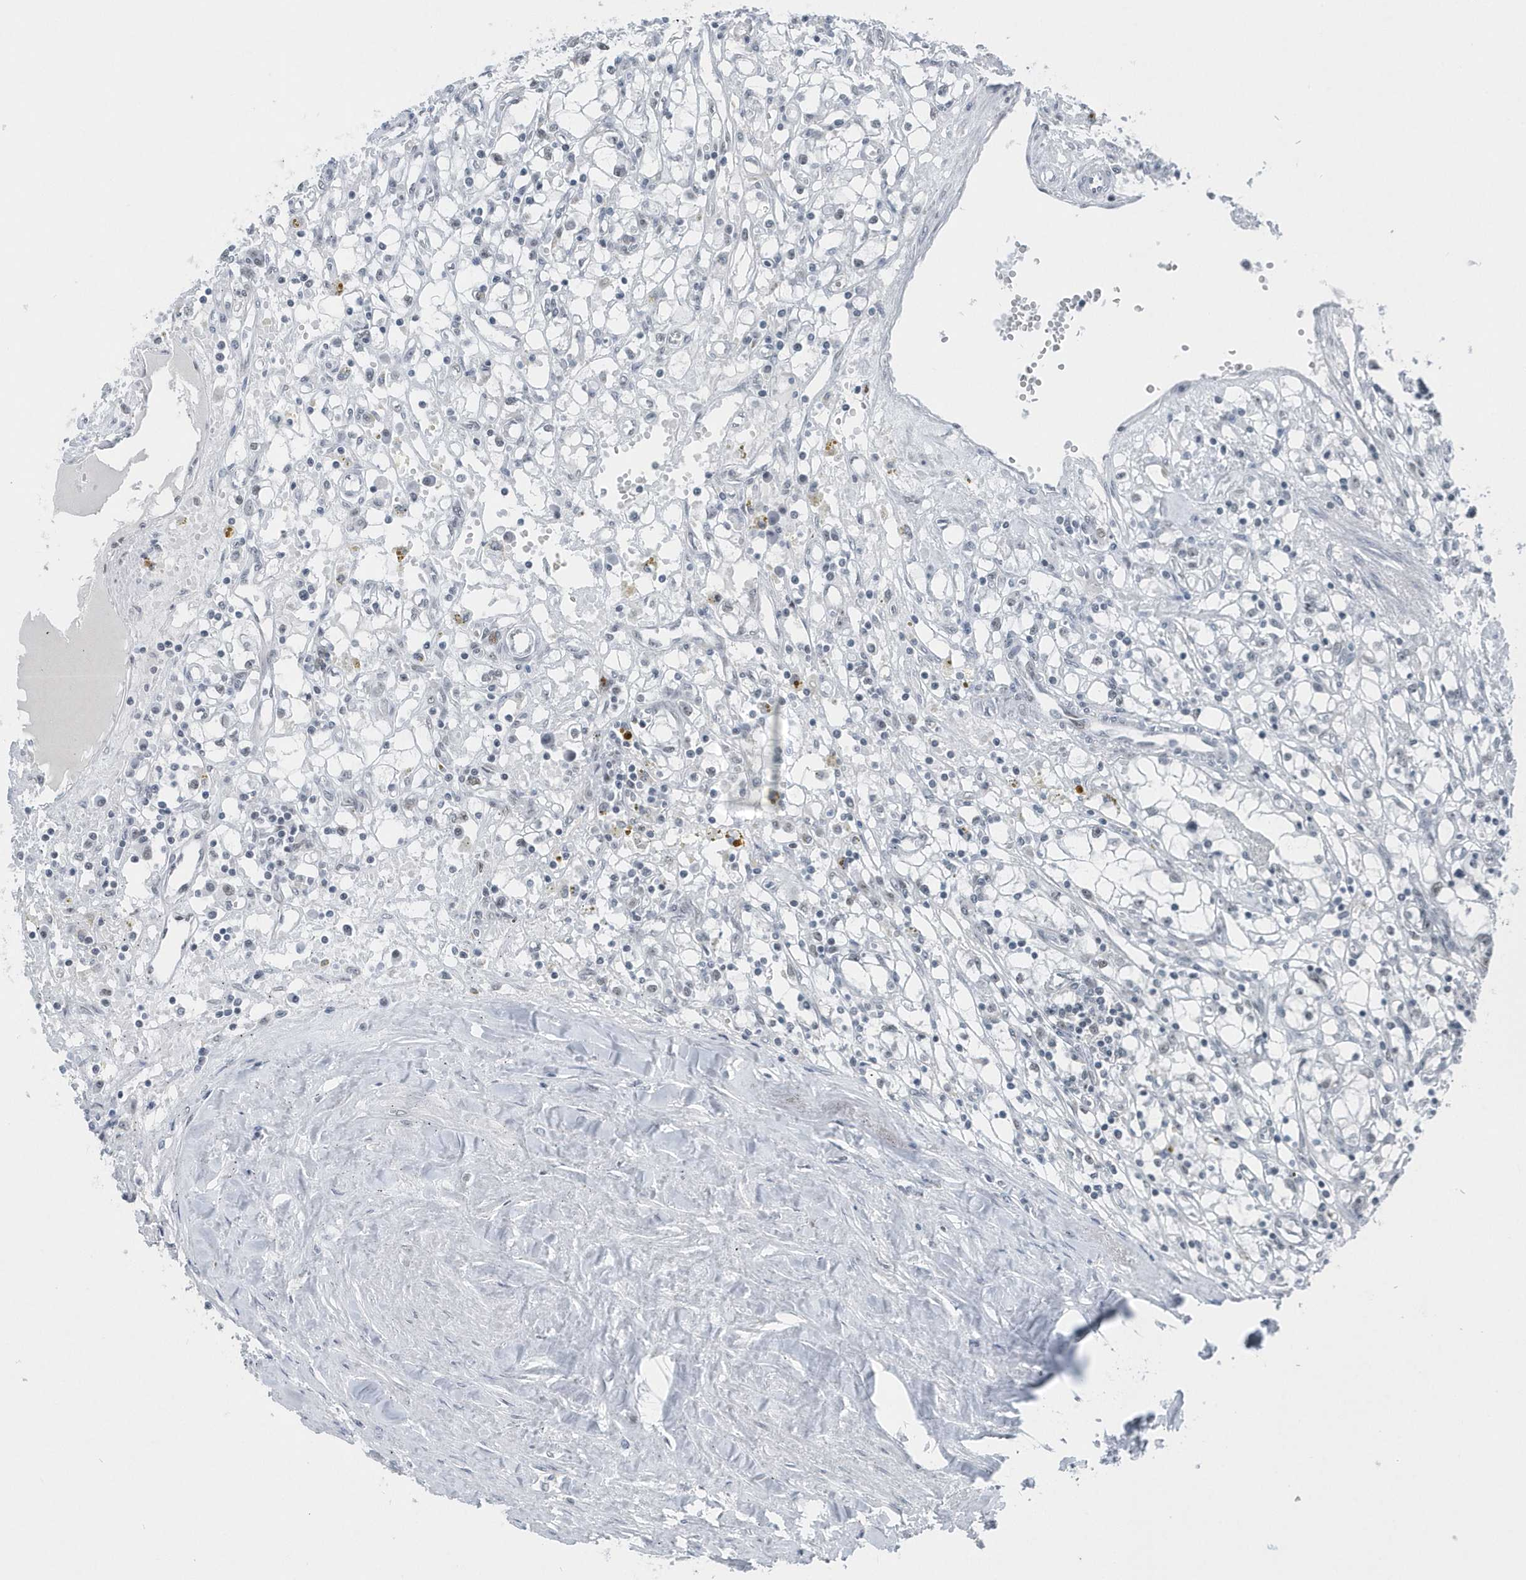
{"staining": {"intensity": "negative", "quantity": "none", "location": "none"}, "tissue": "renal cancer", "cell_type": "Tumor cells", "image_type": "cancer", "snomed": [{"axis": "morphology", "description": "Adenocarcinoma, NOS"}, {"axis": "topography", "description": "Kidney"}], "caption": "IHC histopathology image of neoplastic tissue: human renal cancer stained with DAB demonstrates no significant protein staining in tumor cells.", "gene": "FIP1L1", "patient": {"sex": "male", "age": 56}}